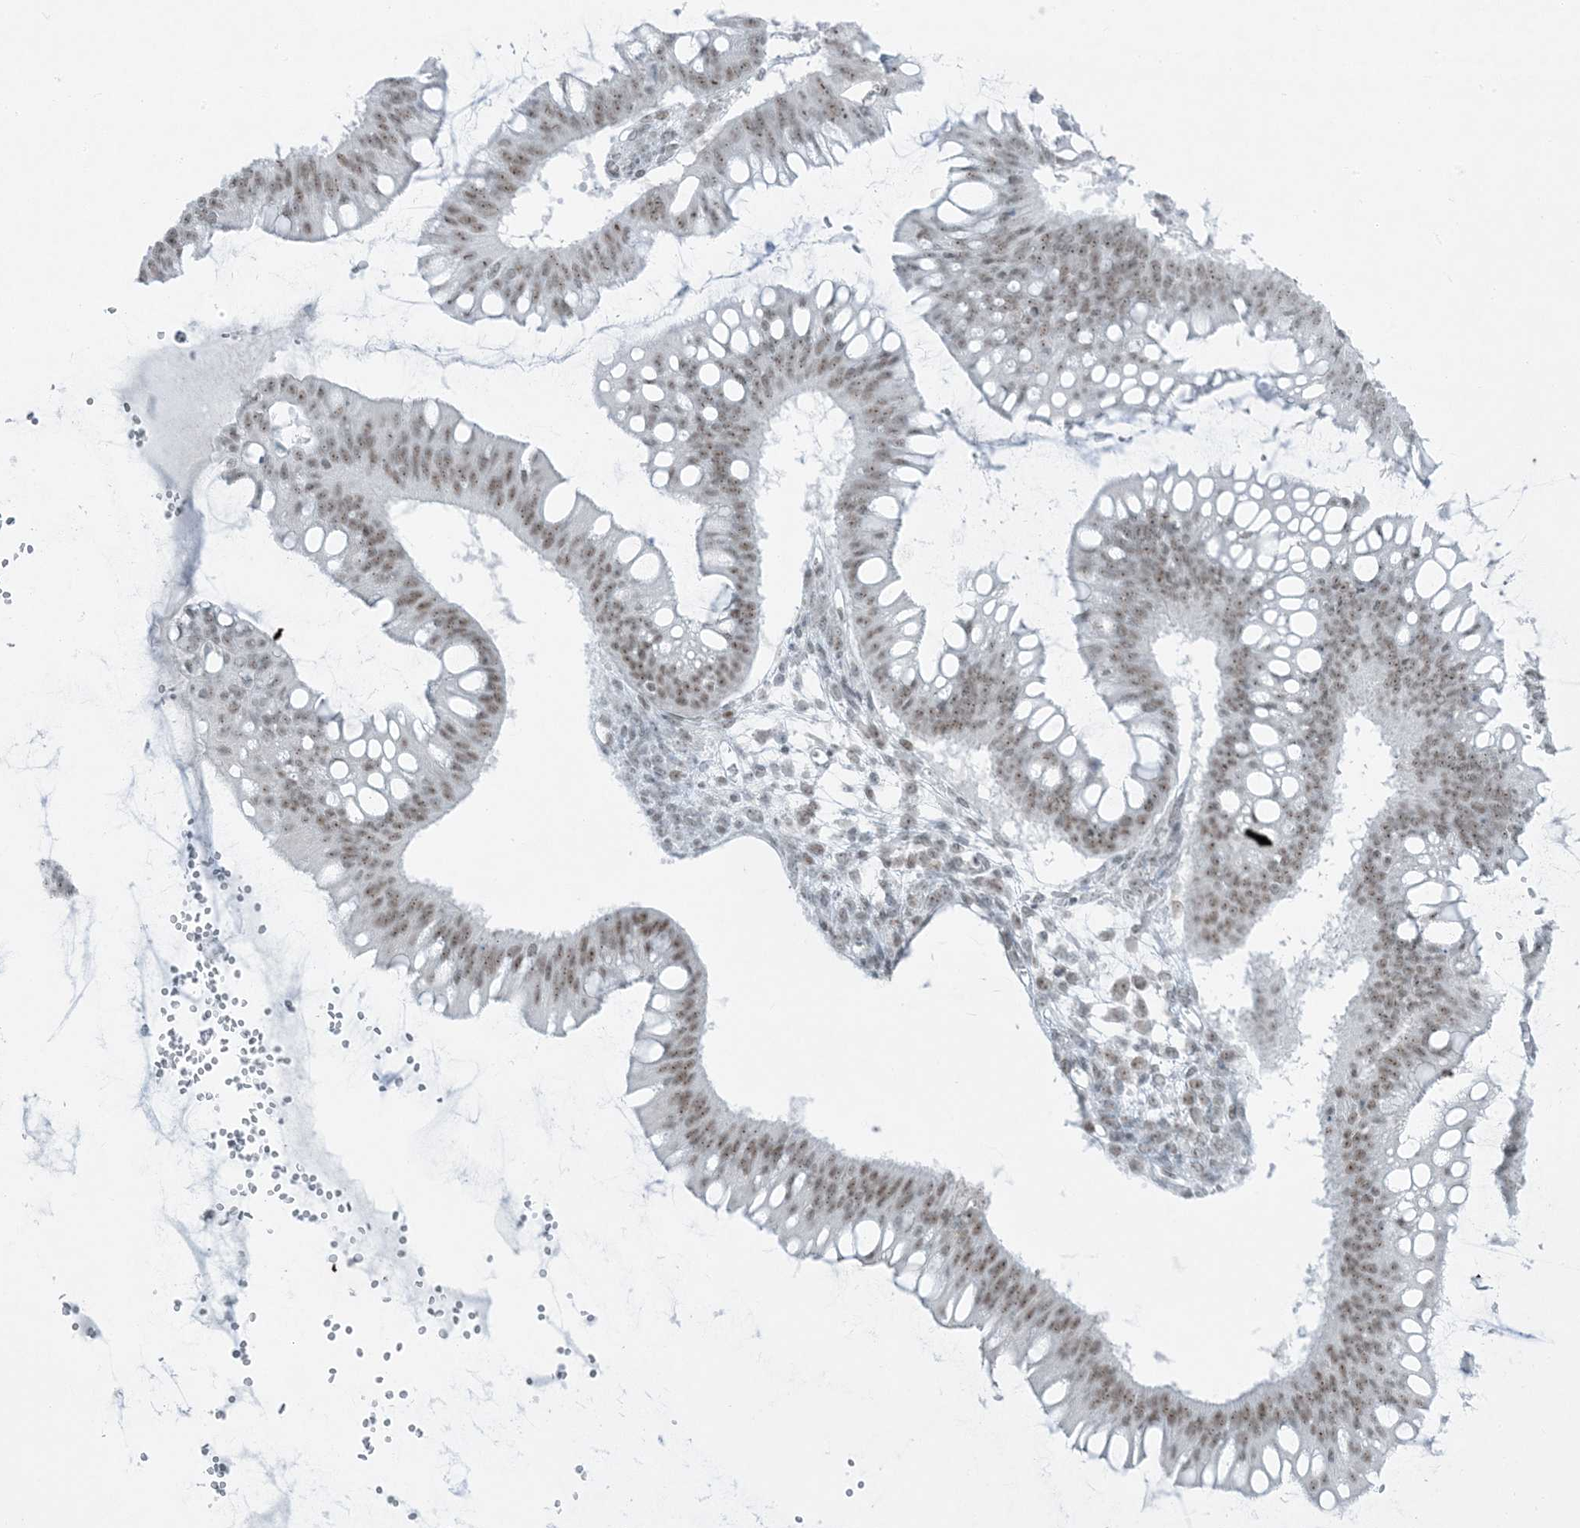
{"staining": {"intensity": "moderate", "quantity": ">75%", "location": "nuclear"}, "tissue": "ovarian cancer", "cell_type": "Tumor cells", "image_type": "cancer", "snomed": [{"axis": "morphology", "description": "Cystadenocarcinoma, mucinous, NOS"}, {"axis": "topography", "description": "Ovary"}], "caption": "Ovarian cancer was stained to show a protein in brown. There is medium levels of moderate nuclear positivity in approximately >75% of tumor cells. (brown staining indicates protein expression, while blue staining denotes nuclei).", "gene": "ZNF787", "patient": {"sex": "female", "age": 73}}